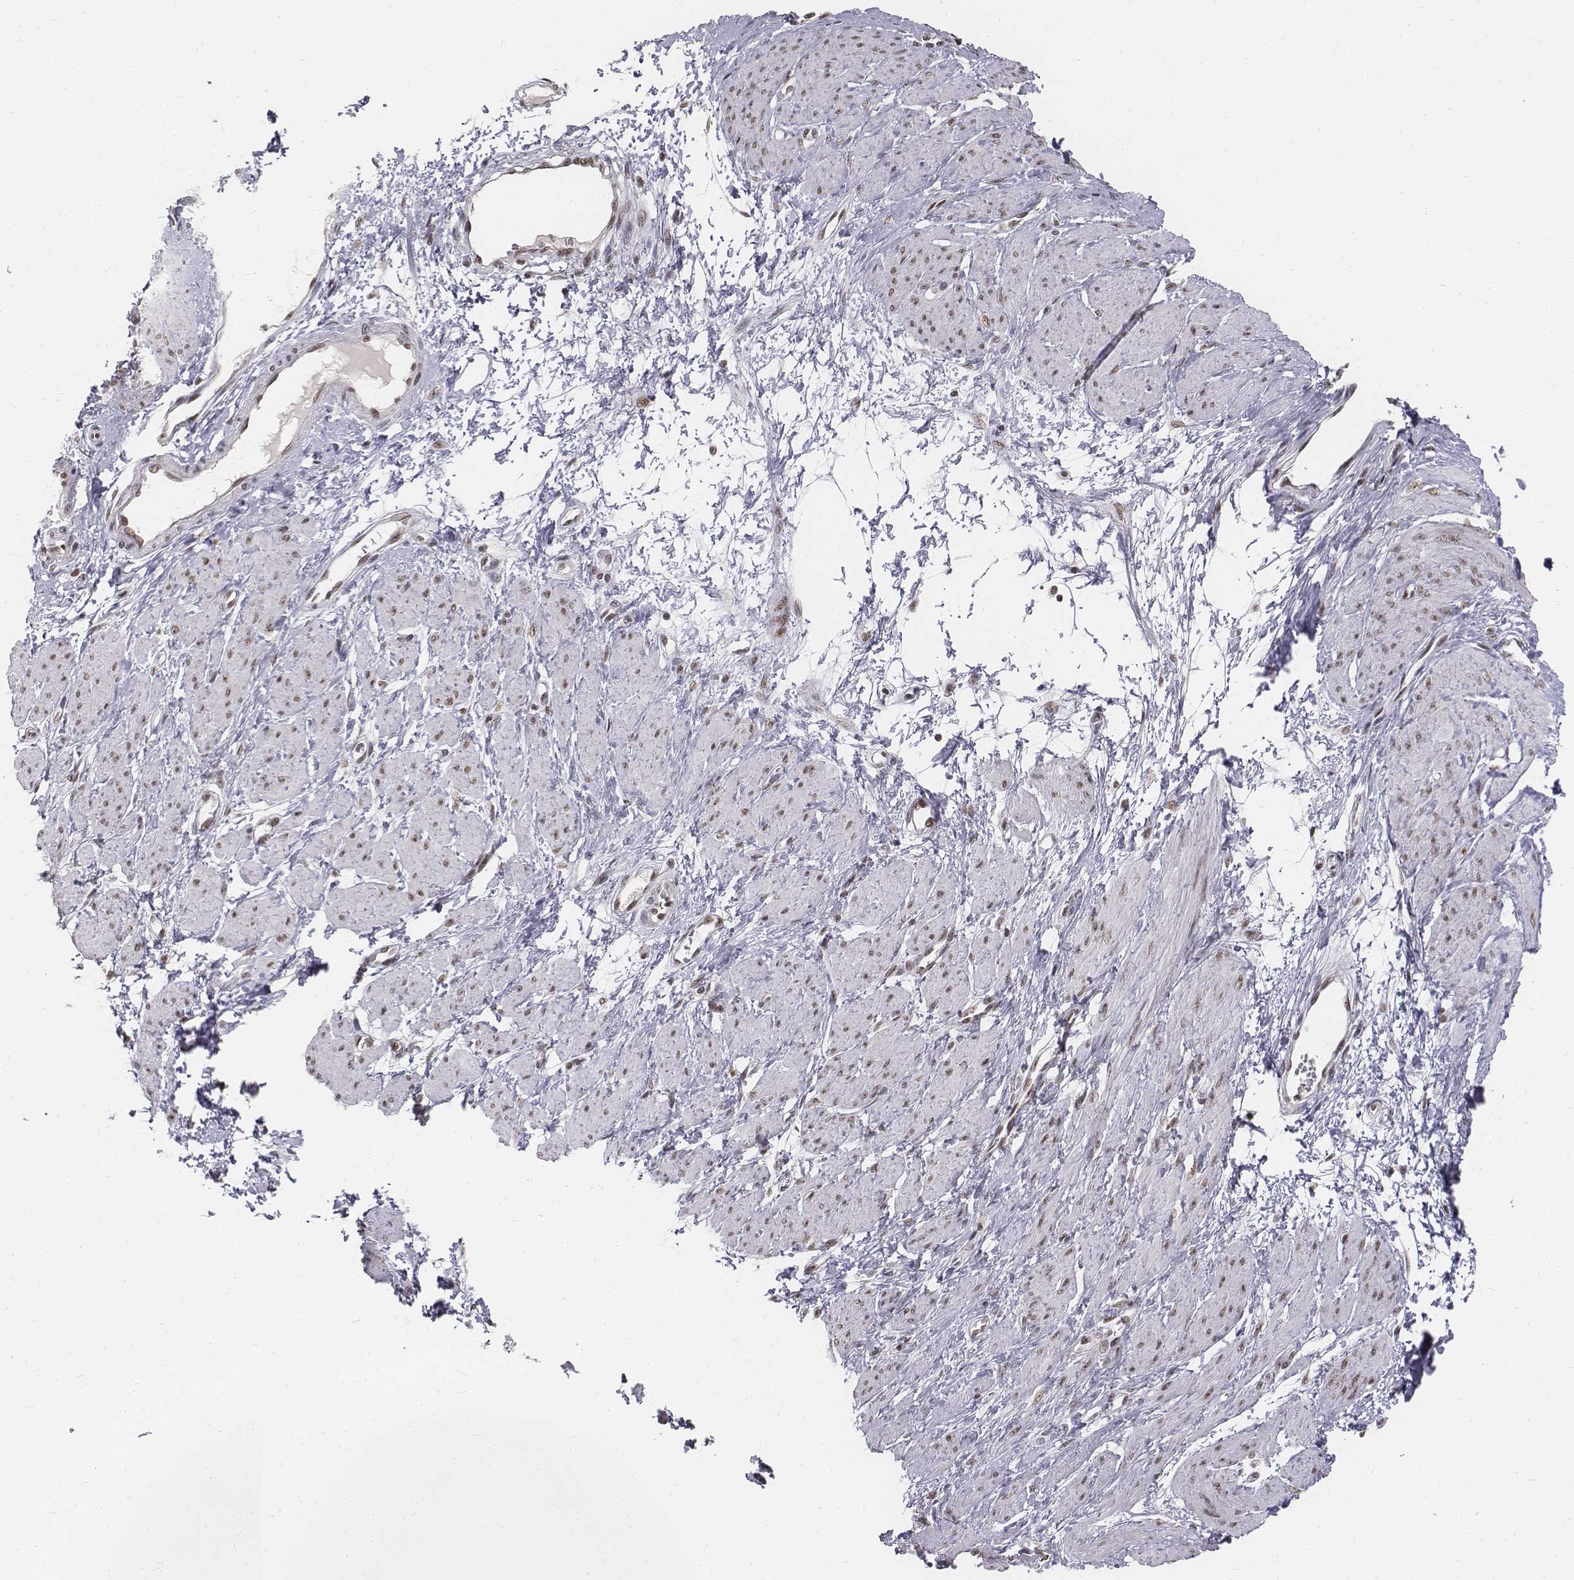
{"staining": {"intensity": "moderate", "quantity": "25%-75%", "location": "nuclear"}, "tissue": "smooth muscle", "cell_type": "Smooth muscle cells", "image_type": "normal", "snomed": [{"axis": "morphology", "description": "Normal tissue, NOS"}, {"axis": "topography", "description": "Smooth muscle"}, {"axis": "topography", "description": "Uterus"}], "caption": "Smooth muscle stained for a protein reveals moderate nuclear positivity in smooth muscle cells. Using DAB (3,3'-diaminobenzidine) (brown) and hematoxylin (blue) stains, captured at high magnification using brightfield microscopy.", "gene": "PHF6", "patient": {"sex": "female", "age": 39}}